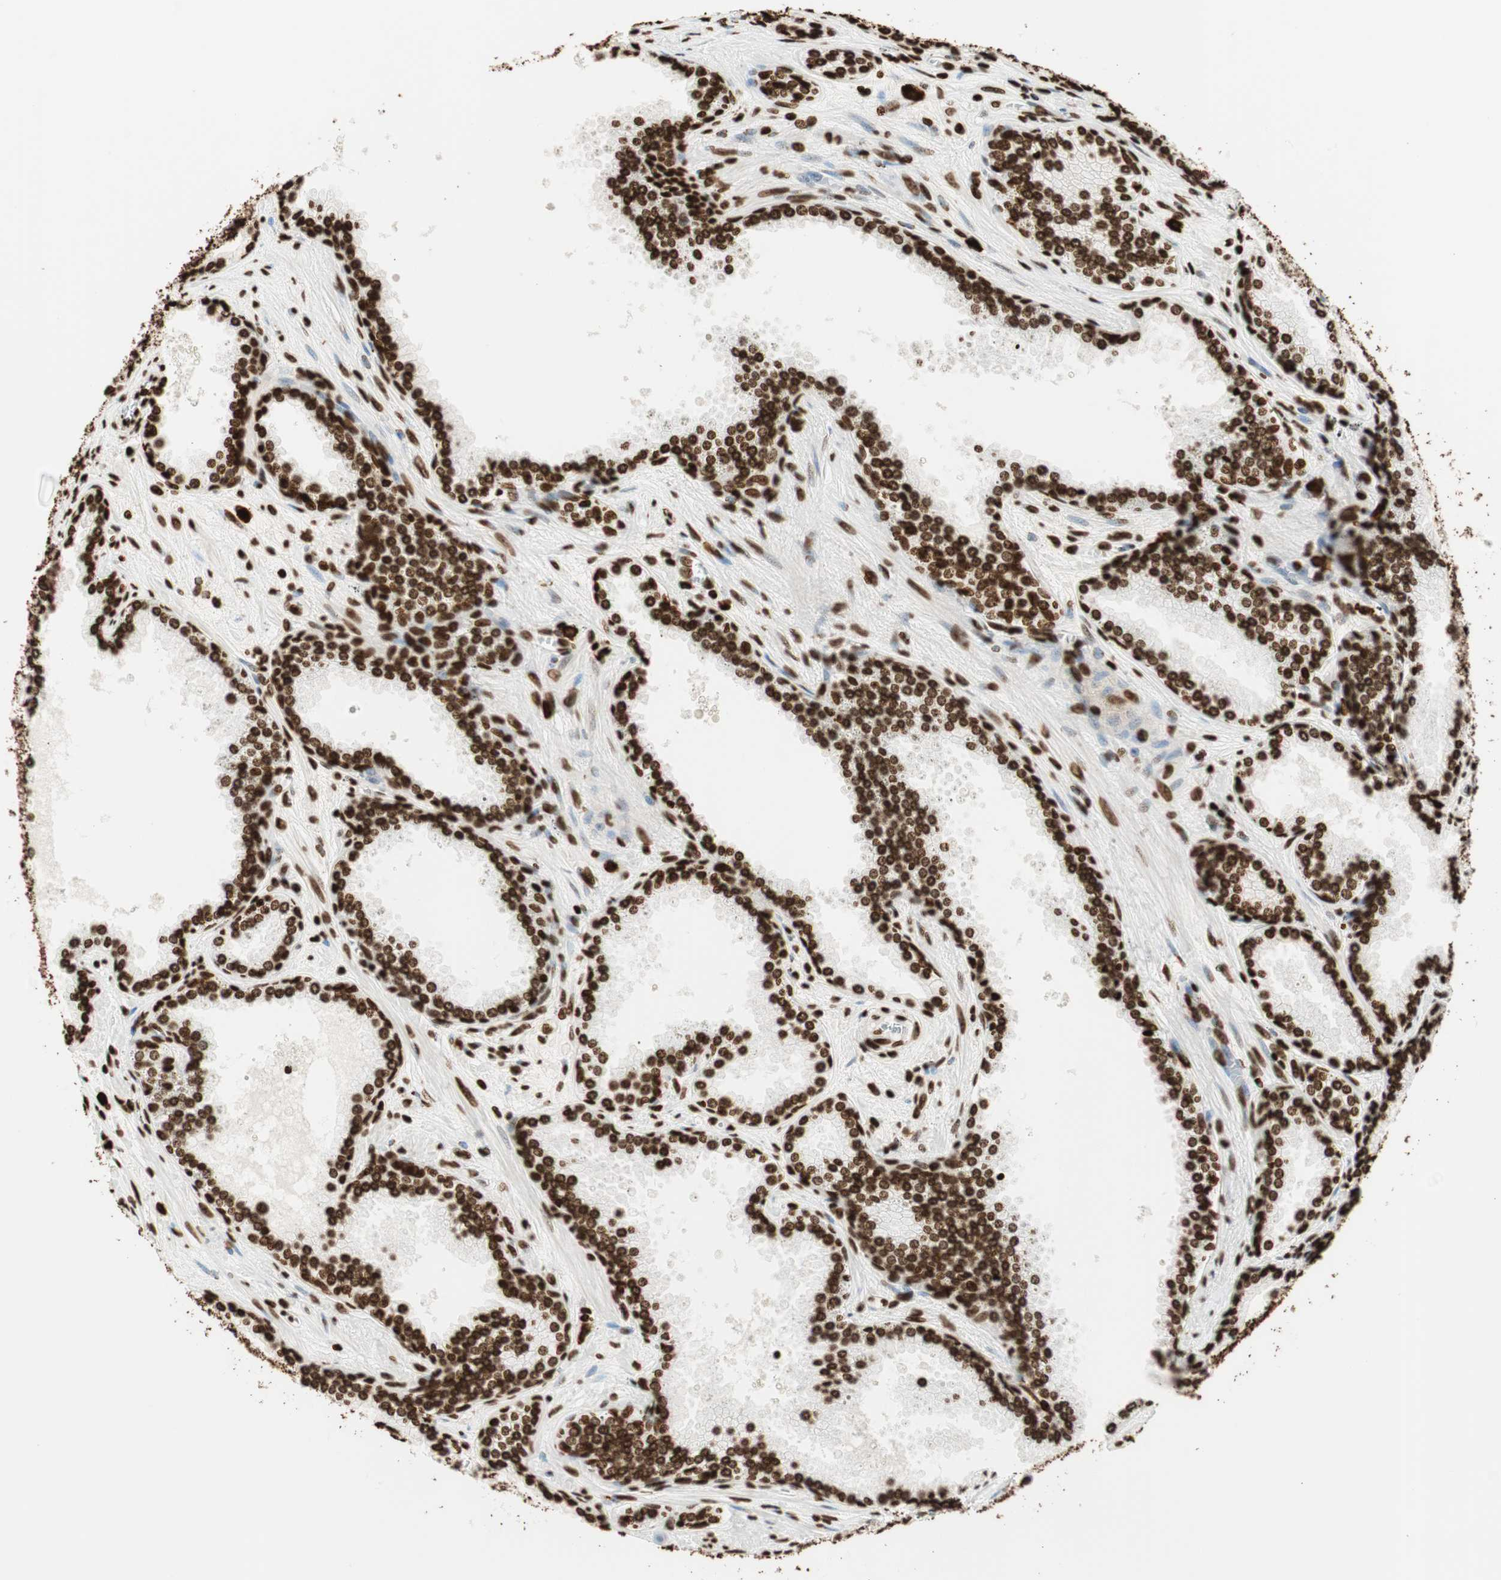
{"staining": {"intensity": "strong", "quantity": ">75%", "location": "nuclear"}, "tissue": "prostate cancer", "cell_type": "Tumor cells", "image_type": "cancer", "snomed": [{"axis": "morphology", "description": "Adenocarcinoma, Low grade"}, {"axis": "topography", "description": "Prostate"}], "caption": "A histopathology image showing strong nuclear positivity in approximately >75% of tumor cells in prostate adenocarcinoma (low-grade), as visualized by brown immunohistochemical staining.", "gene": "GLI2", "patient": {"sex": "male", "age": 60}}